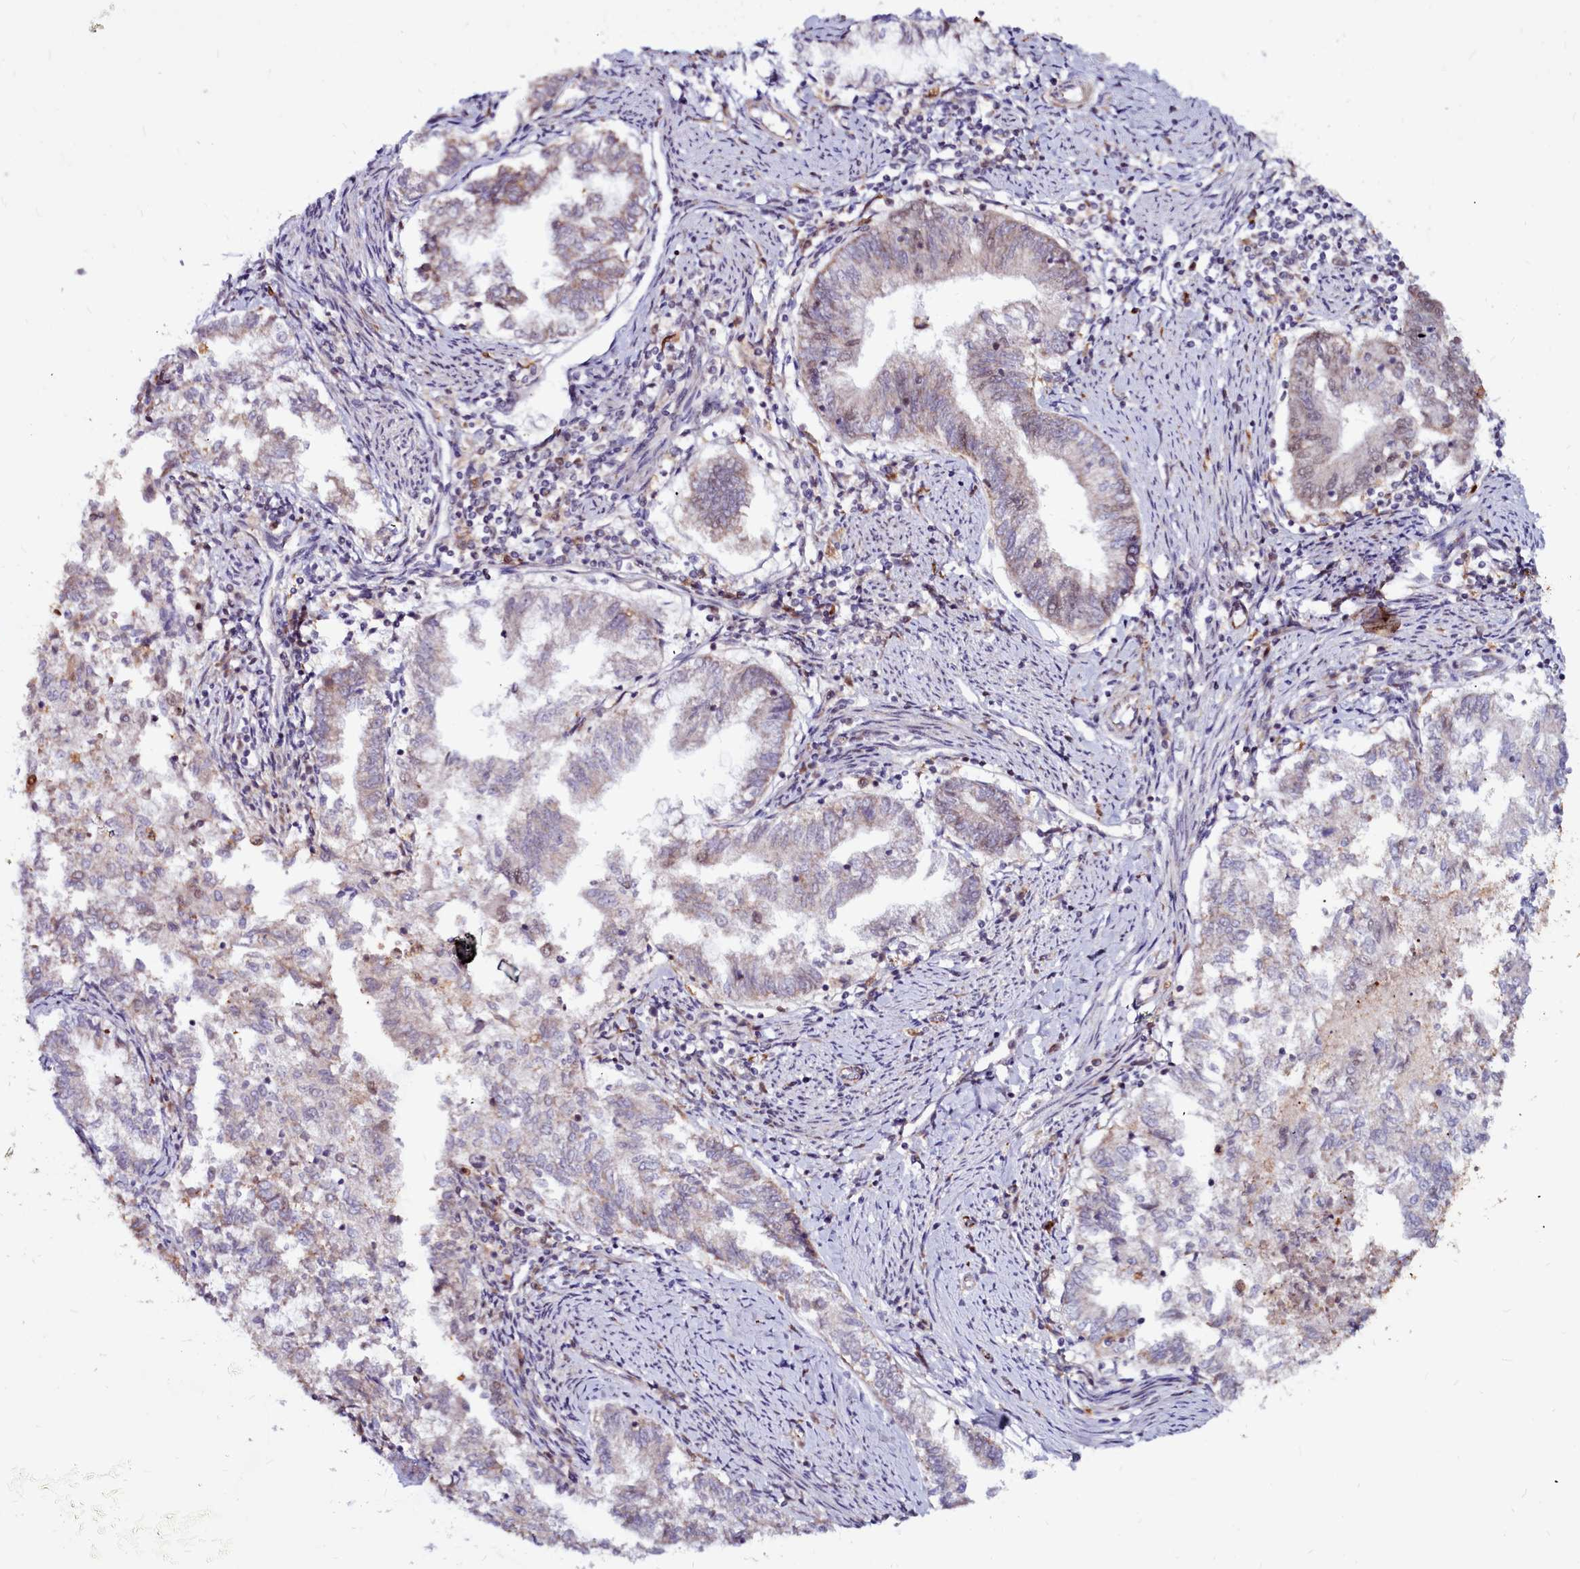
{"staining": {"intensity": "weak", "quantity": "<25%", "location": "cytoplasmic/membranous"}, "tissue": "endometrial cancer", "cell_type": "Tumor cells", "image_type": "cancer", "snomed": [{"axis": "morphology", "description": "Adenocarcinoma, NOS"}, {"axis": "topography", "description": "Endometrium"}], "caption": "Human endometrial adenocarcinoma stained for a protein using immunohistochemistry (IHC) displays no staining in tumor cells.", "gene": "CLK3", "patient": {"sex": "female", "age": 79}}